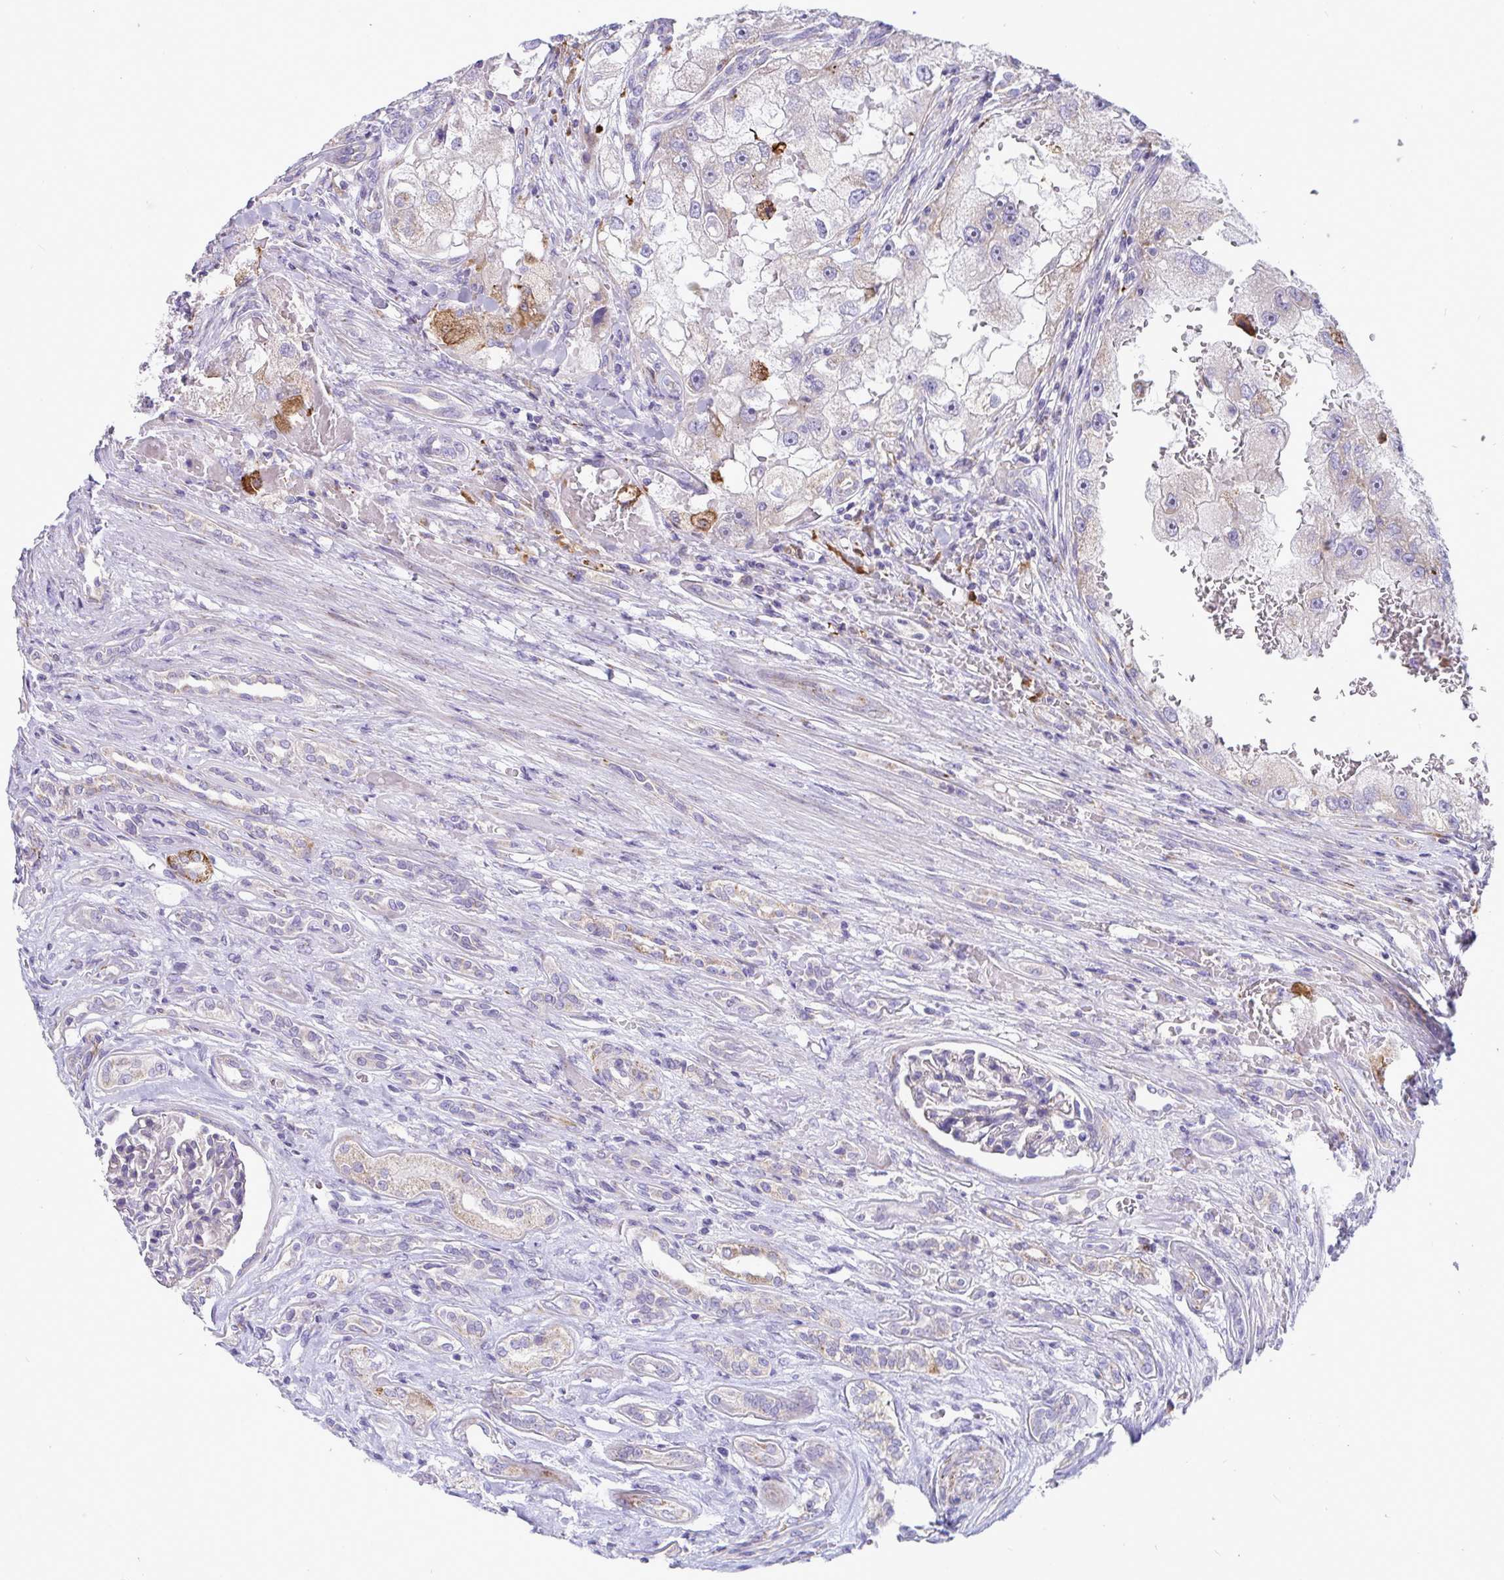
{"staining": {"intensity": "negative", "quantity": "none", "location": "none"}, "tissue": "renal cancer", "cell_type": "Tumor cells", "image_type": "cancer", "snomed": [{"axis": "morphology", "description": "Adenocarcinoma, NOS"}, {"axis": "topography", "description": "Kidney"}], "caption": "Immunohistochemistry micrograph of neoplastic tissue: renal cancer (adenocarcinoma) stained with DAB exhibits no significant protein expression in tumor cells.", "gene": "DTX3", "patient": {"sex": "male", "age": 63}}